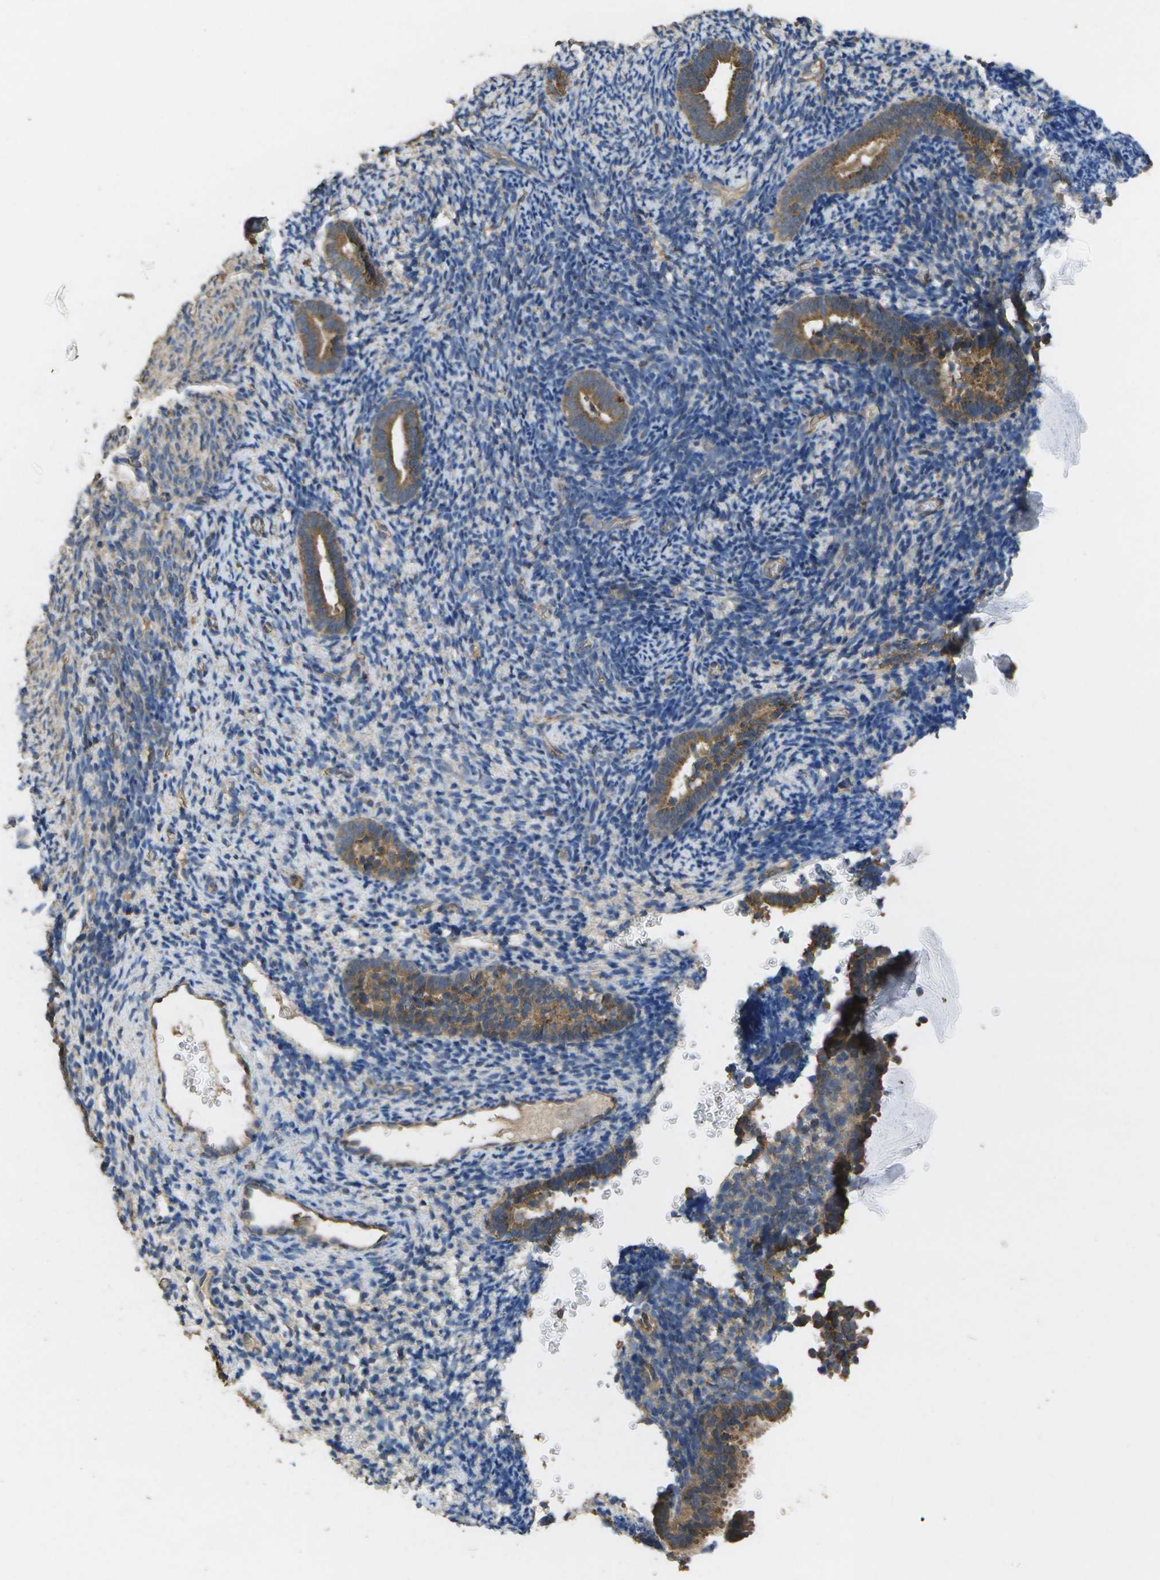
{"staining": {"intensity": "negative", "quantity": "none", "location": "none"}, "tissue": "endometrium", "cell_type": "Cells in endometrial stroma", "image_type": "normal", "snomed": [{"axis": "morphology", "description": "Normal tissue, NOS"}, {"axis": "topography", "description": "Endometrium"}], "caption": "High power microscopy image of an IHC image of benign endometrium, revealing no significant positivity in cells in endometrial stroma. The staining was performed using DAB to visualize the protein expression in brown, while the nuclei were stained in blue with hematoxylin (Magnification: 20x).", "gene": "SACS", "patient": {"sex": "female", "age": 51}}